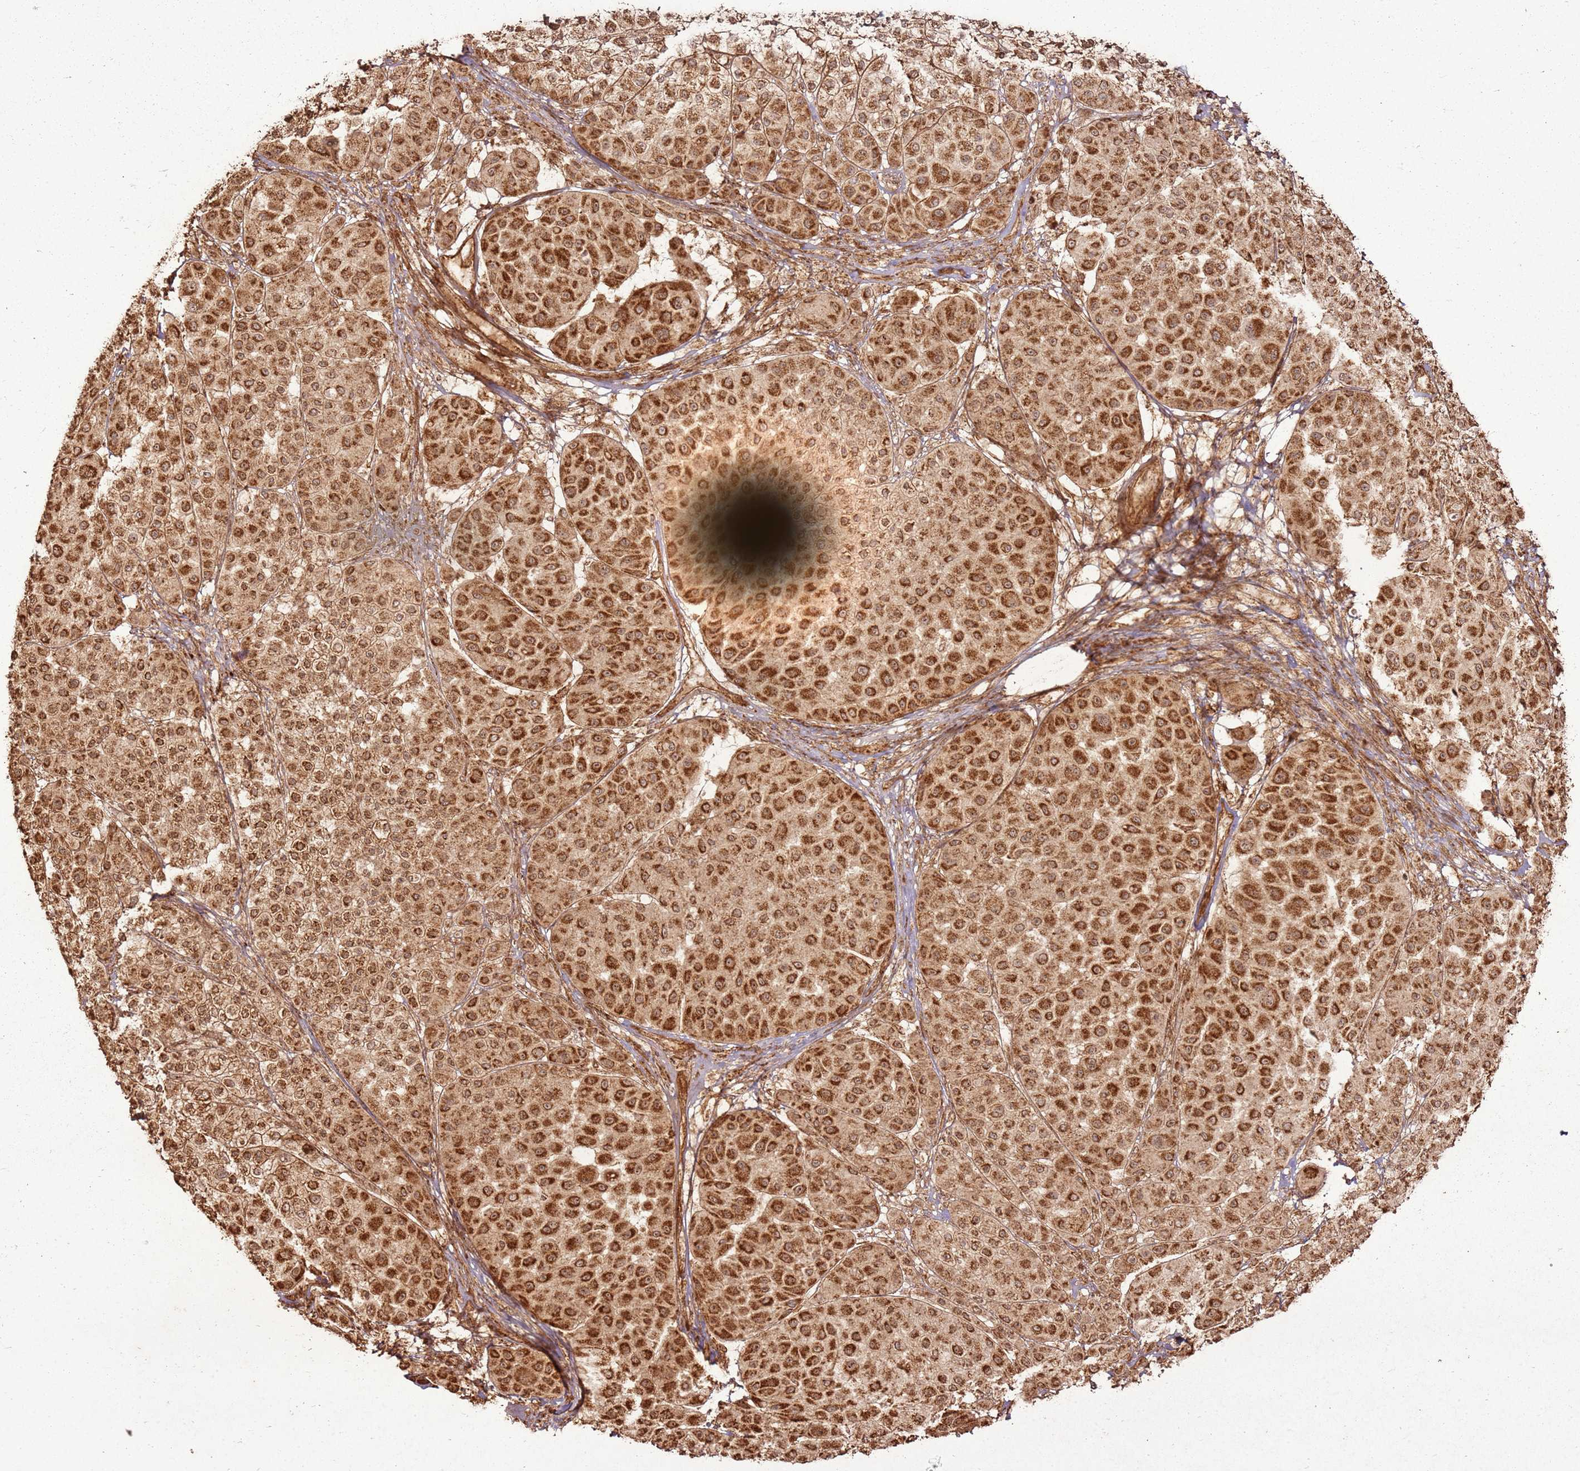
{"staining": {"intensity": "strong", "quantity": ">75%", "location": "cytoplasmic/membranous"}, "tissue": "melanoma", "cell_type": "Tumor cells", "image_type": "cancer", "snomed": [{"axis": "morphology", "description": "Malignant melanoma, Metastatic site"}, {"axis": "topography", "description": "Smooth muscle"}], "caption": "Strong cytoplasmic/membranous expression is present in about >75% of tumor cells in malignant melanoma (metastatic site).", "gene": "MRPS6", "patient": {"sex": "male", "age": 41}}